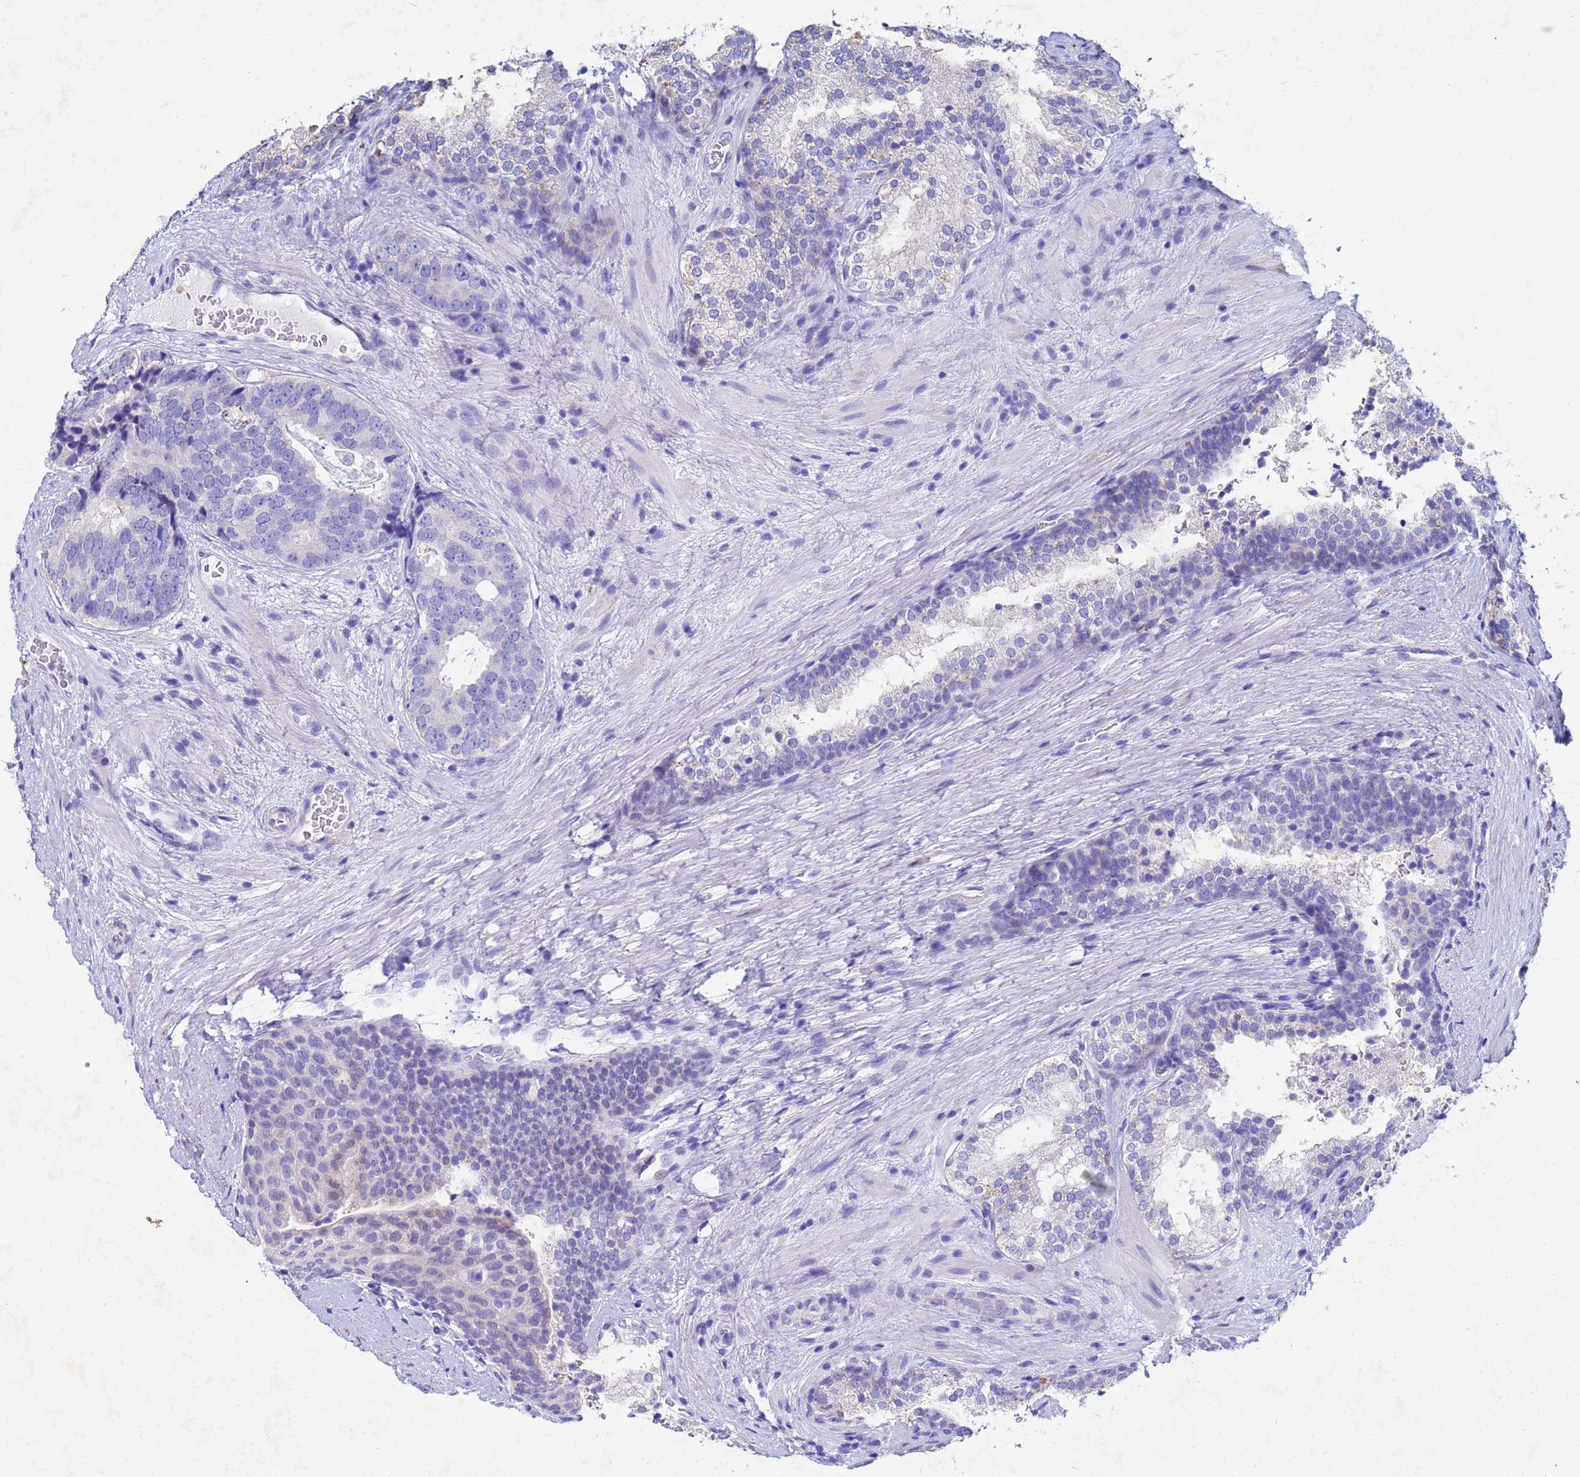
{"staining": {"intensity": "negative", "quantity": "none", "location": "none"}, "tissue": "prostate cancer", "cell_type": "Tumor cells", "image_type": "cancer", "snomed": [{"axis": "morphology", "description": "Adenocarcinoma, High grade"}, {"axis": "topography", "description": "Prostate"}], "caption": "A high-resolution photomicrograph shows immunohistochemistry staining of prostate high-grade adenocarcinoma, which demonstrates no significant staining in tumor cells. The staining is performed using DAB brown chromogen with nuclei counter-stained in using hematoxylin.", "gene": "CSTB", "patient": {"sex": "male", "age": 56}}